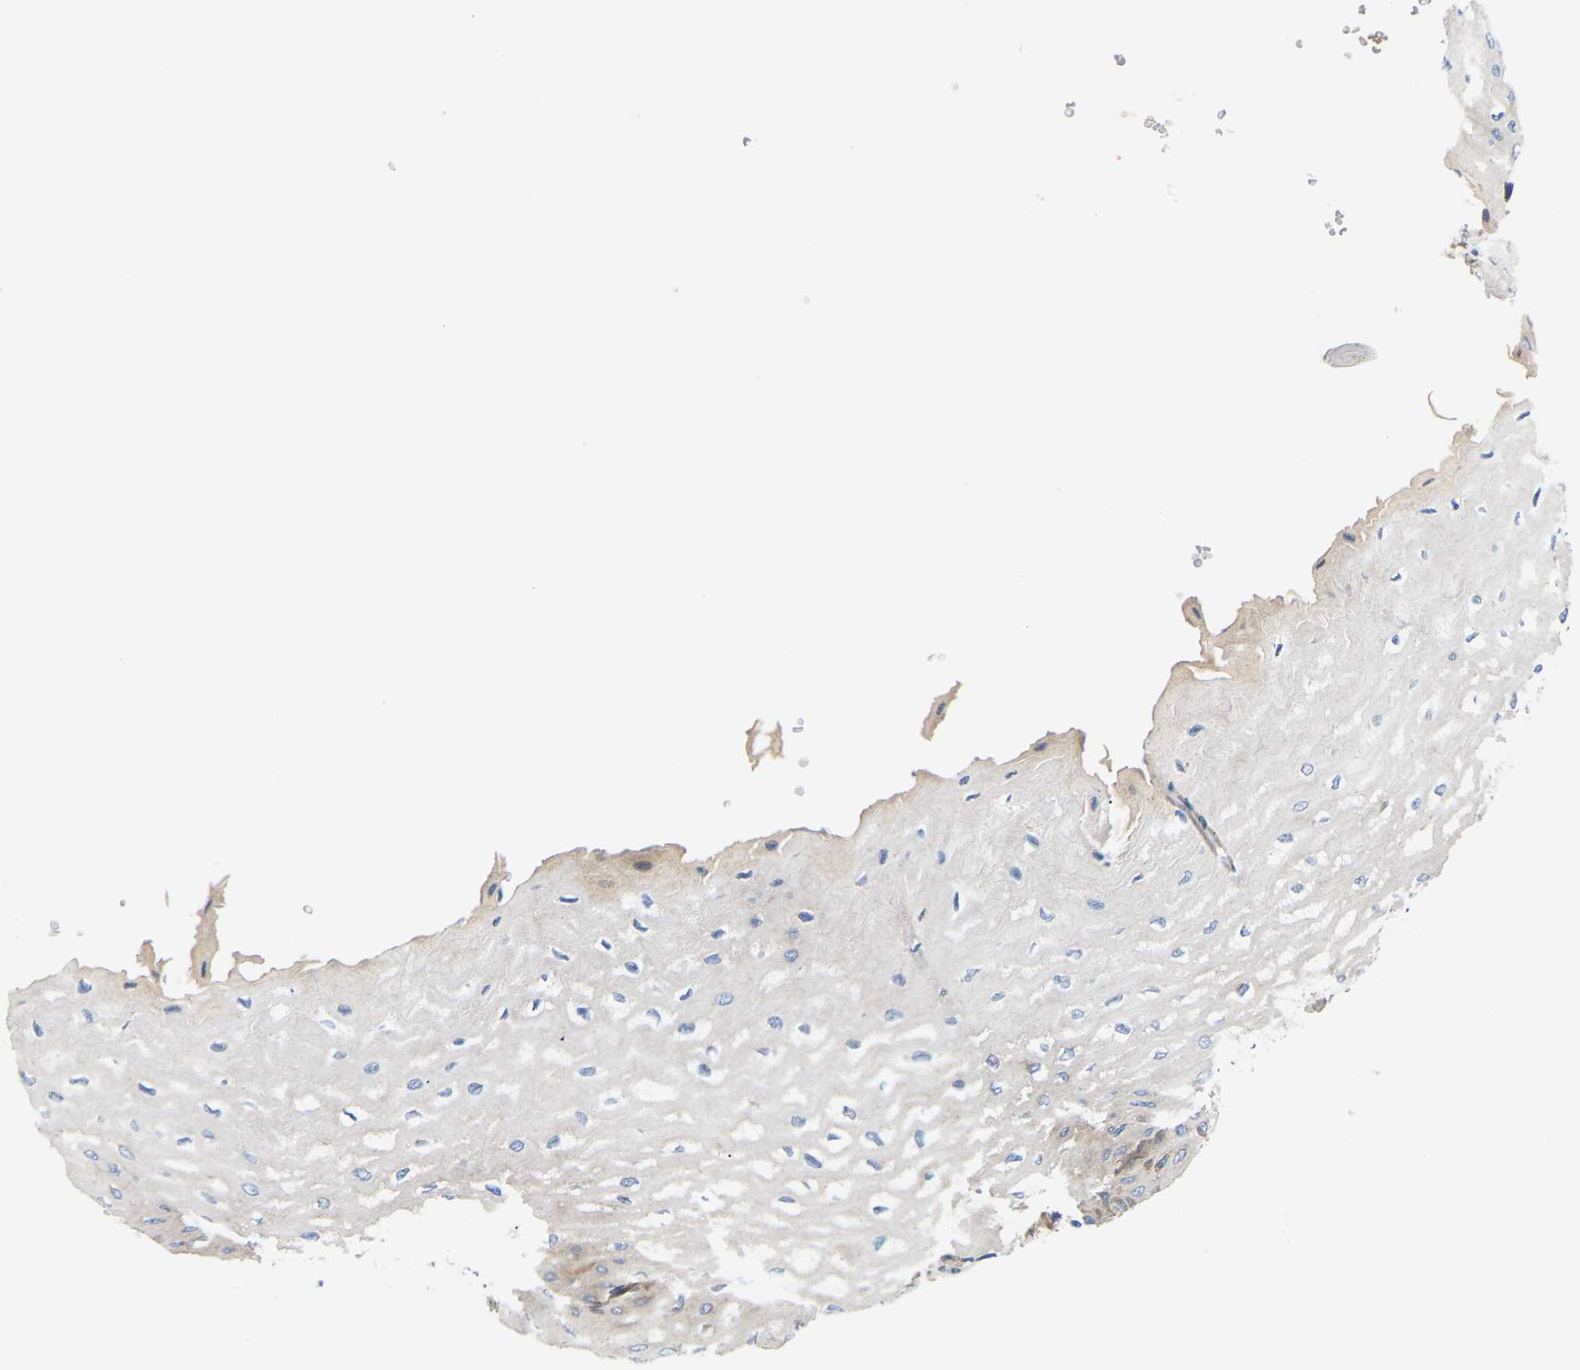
{"staining": {"intensity": "moderate", "quantity": "25%-75%", "location": "cytoplasmic/membranous"}, "tissue": "esophagus", "cell_type": "Squamous epithelial cells", "image_type": "normal", "snomed": [{"axis": "morphology", "description": "Normal tissue, NOS"}, {"axis": "topography", "description": "Esophagus"}], "caption": "Esophagus stained for a protein shows moderate cytoplasmic/membranous positivity in squamous epithelial cells.", "gene": "AIMP2", "patient": {"sex": "male", "age": 54}}